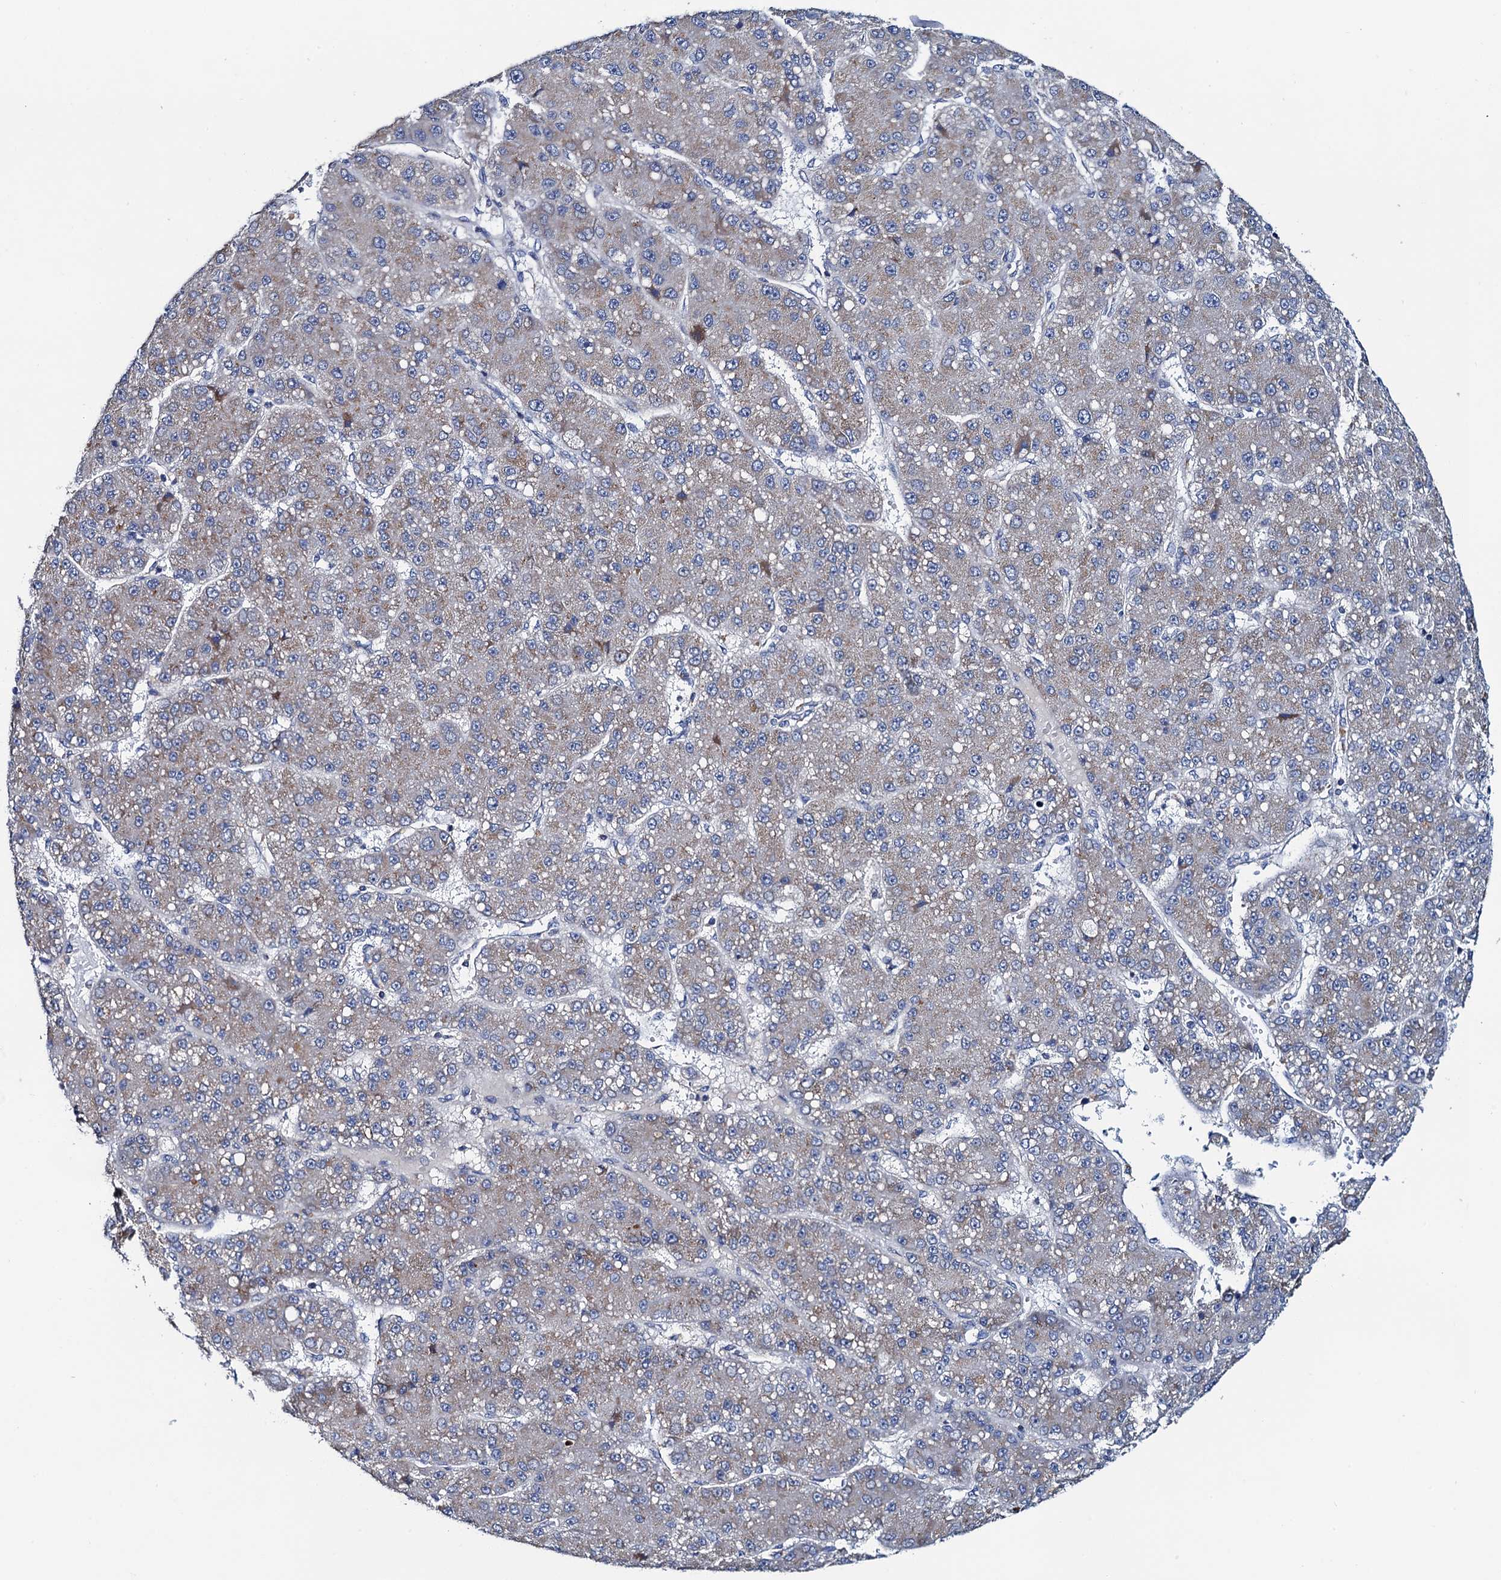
{"staining": {"intensity": "weak", "quantity": "25%-75%", "location": "cytoplasmic/membranous"}, "tissue": "liver cancer", "cell_type": "Tumor cells", "image_type": "cancer", "snomed": [{"axis": "morphology", "description": "Carcinoma, Hepatocellular, NOS"}, {"axis": "topography", "description": "Liver"}], "caption": "Protein analysis of liver cancer tissue displays weak cytoplasmic/membranous positivity in about 25%-75% of tumor cells.", "gene": "MRPL48", "patient": {"sex": "male", "age": 67}}